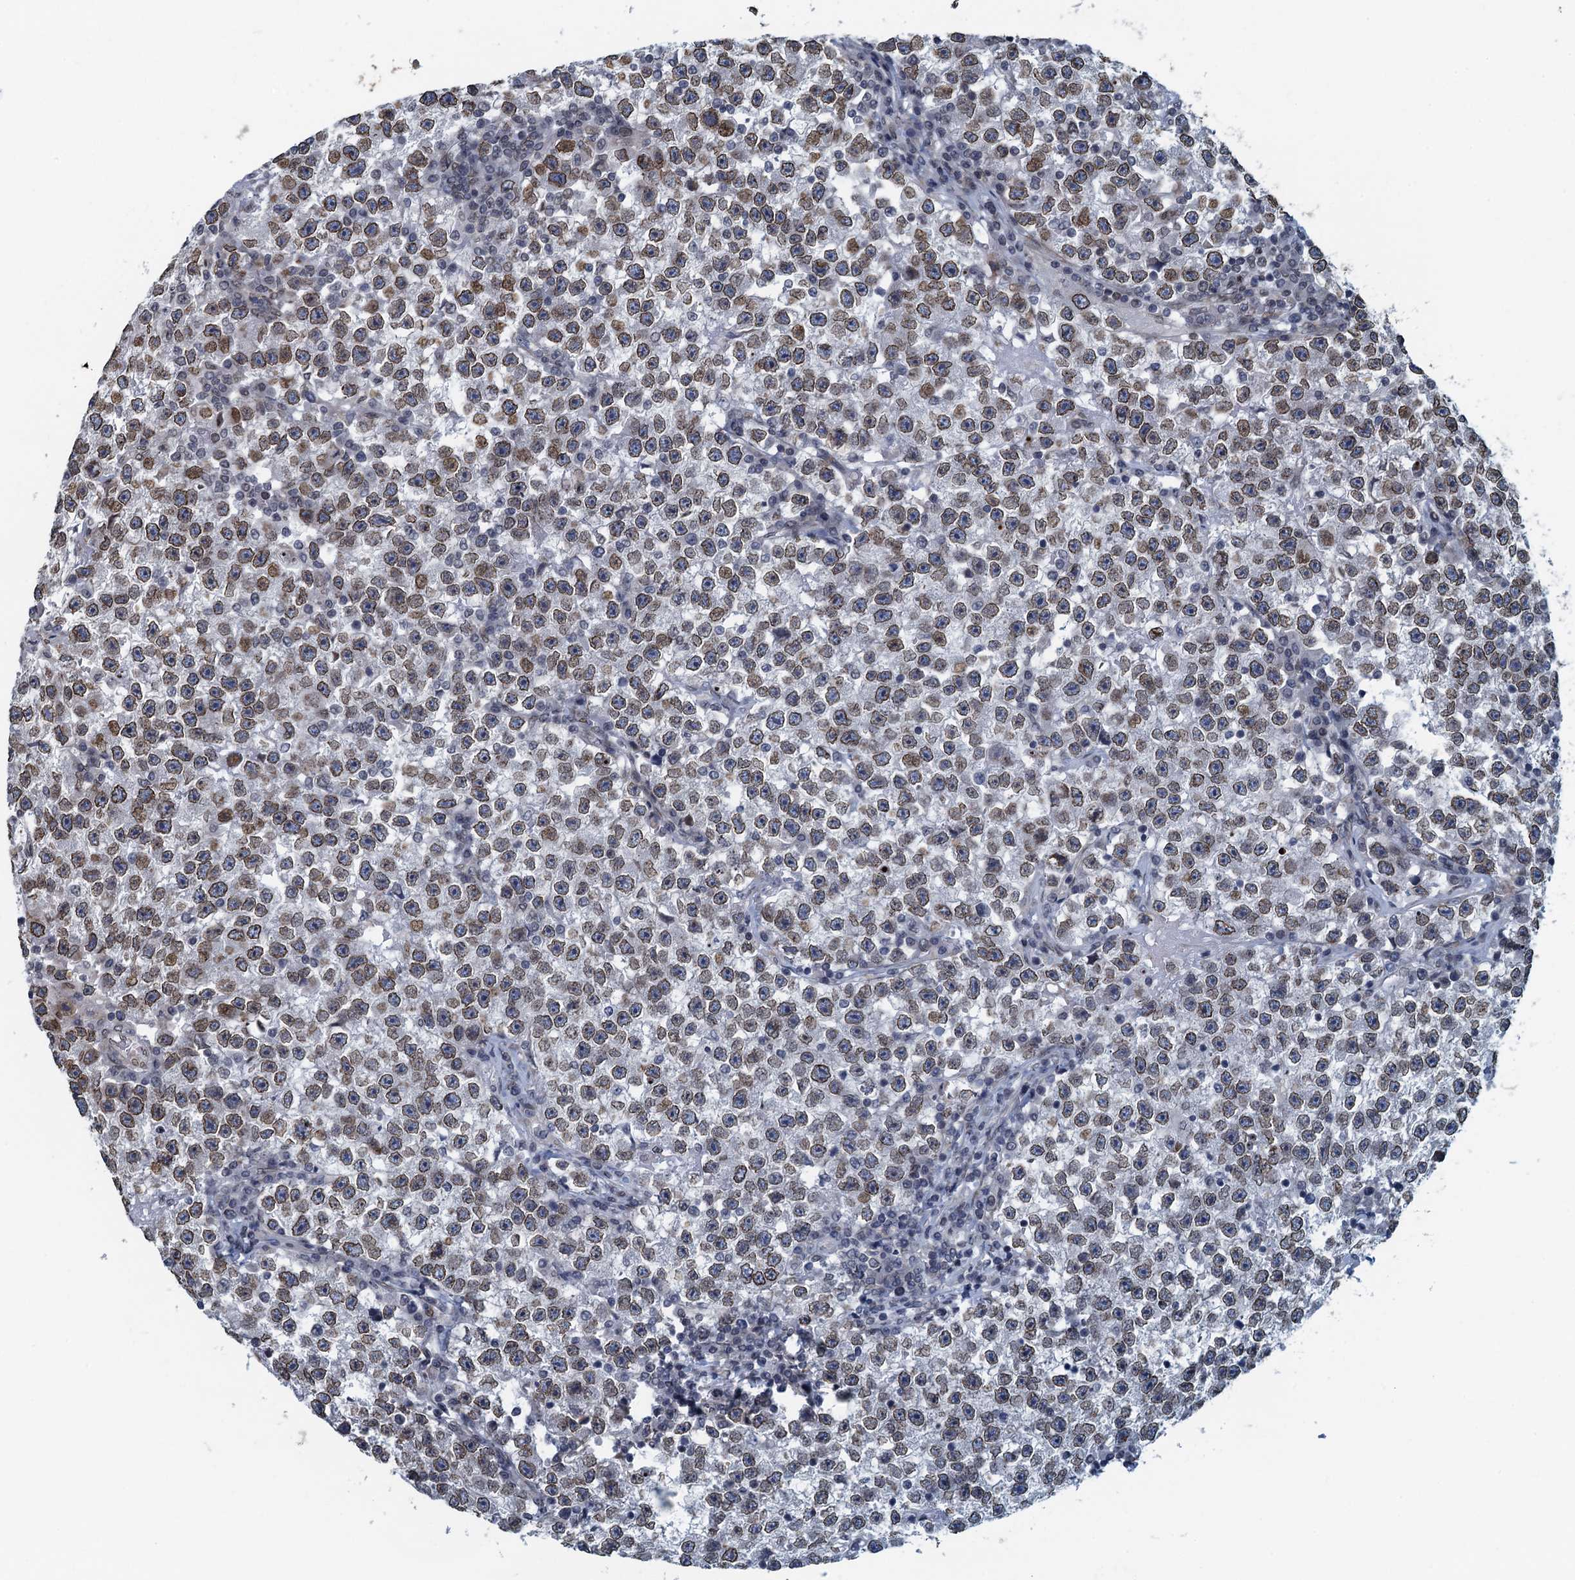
{"staining": {"intensity": "moderate", "quantity": ">75%", "location": "cytoplasmic/membranous,nuclear"}, "tissue": "testis cancer", "cell_type": "Tumor cells", "image_type": "cancer", "snomed": [{"axis": "morphology", "description": "Seminoma, NOS"}, {"axis": "topography", "description": "Testis"}], "caption": "Testis cancer stained with DAB immunohistochemistry (IHC) reveals medium levels of moderate cytoplasmic/membranous and nuclear positivity in about >75% of tumor cells.", "gene": "CCDC34", "patient": {"sex": "male", "age": 22}}